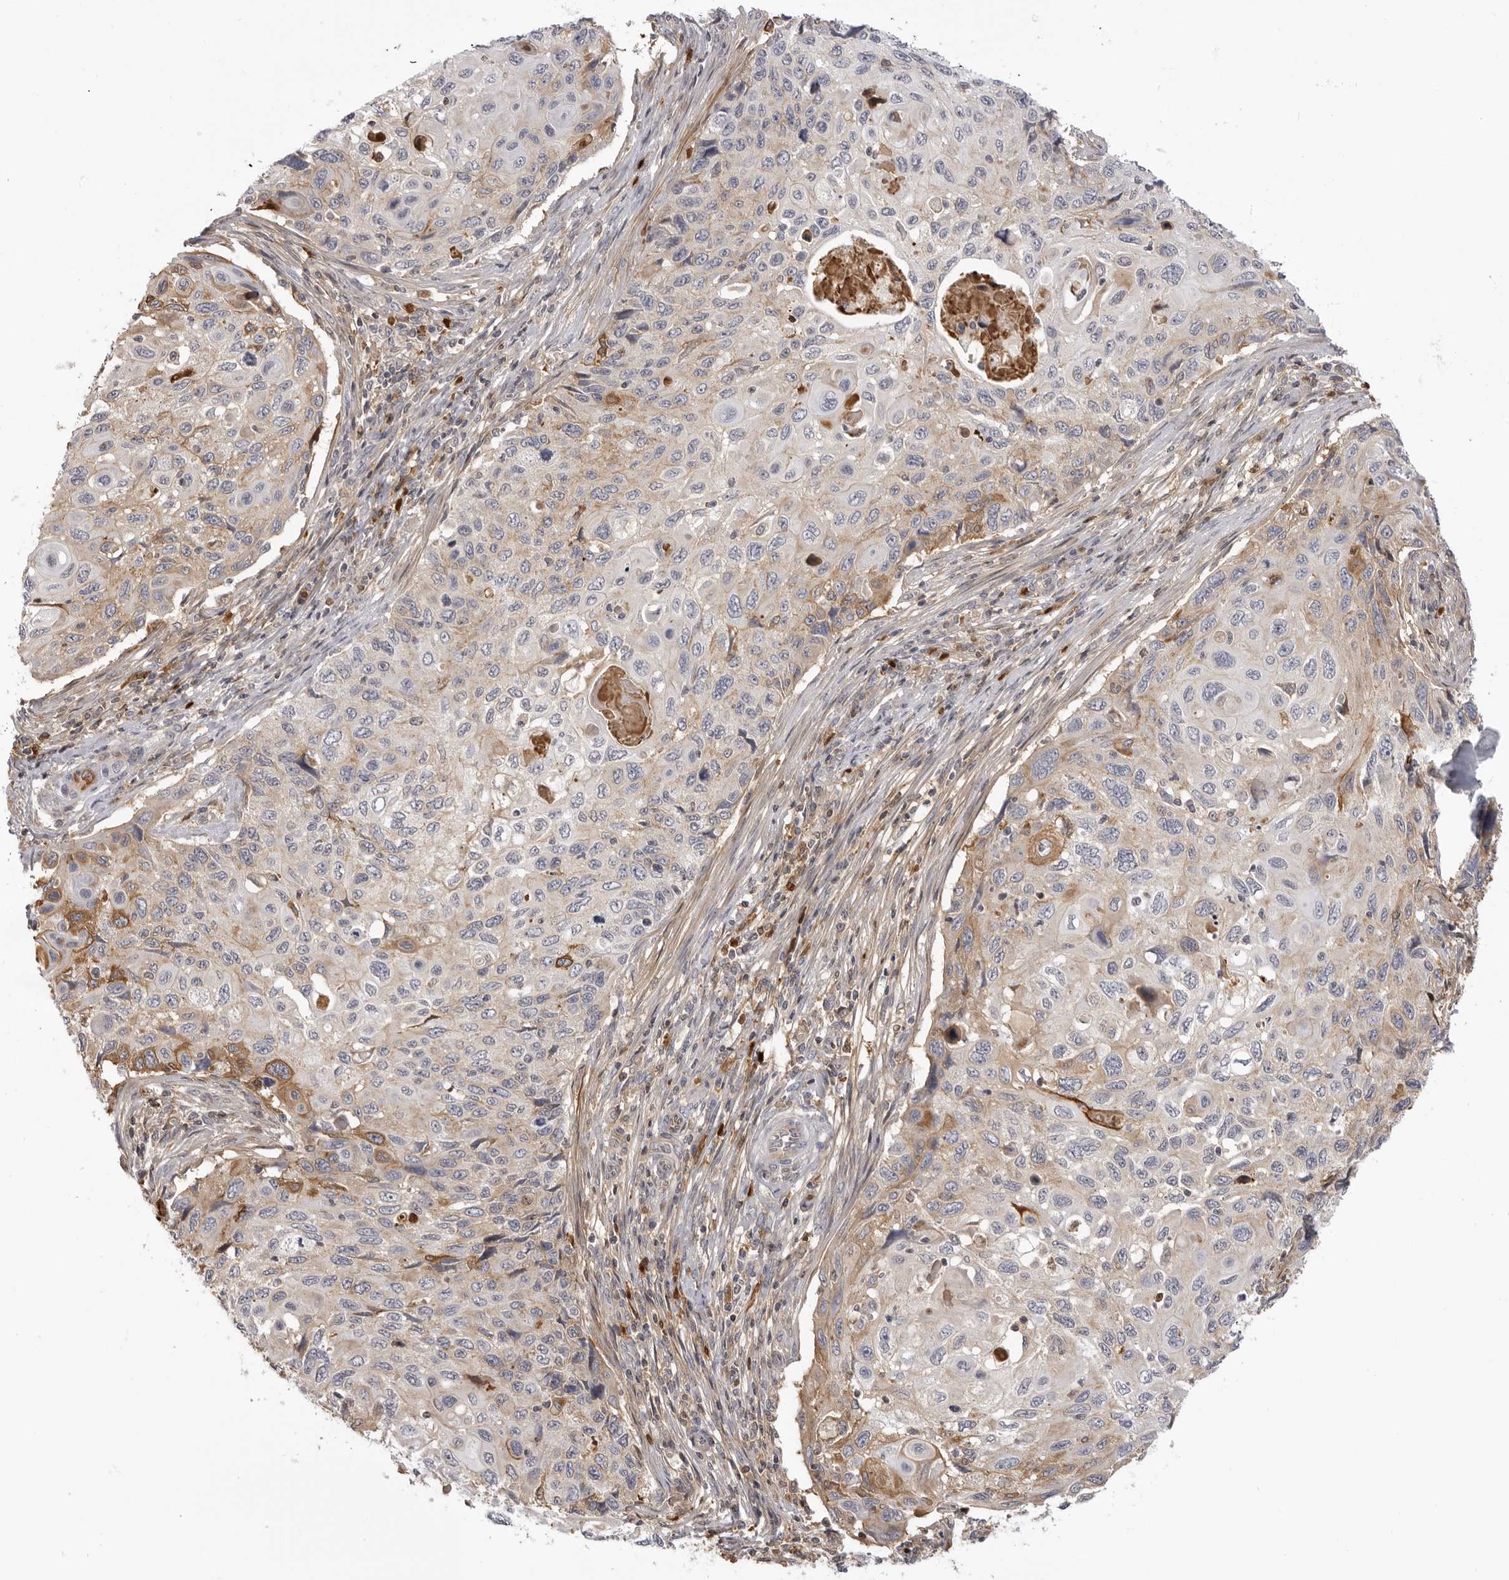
{"staining": {"intensity": "moderate", "quantity": "<25%", "location": "cytoplasmic/membranous"}, "tissue": "cervical cancer", "cell_type": "Tumor cells", "image_type": "cancer", "snomed": [{"axis": "morphology", "description": "Squamous cell carcinoma, NOS"}, {"axis": "topography", "description": "Cervix"}], "caption": "Immunohistochemistry image of cervical squamous cell carcinoma stained for a protein (brown), which demonstrates low levels of moderate cytoplasmic/membranous staining in about <25% of tumor cells.", "gene": "PLEKHF2", "patient": {"sex": "female", "age": 70}}